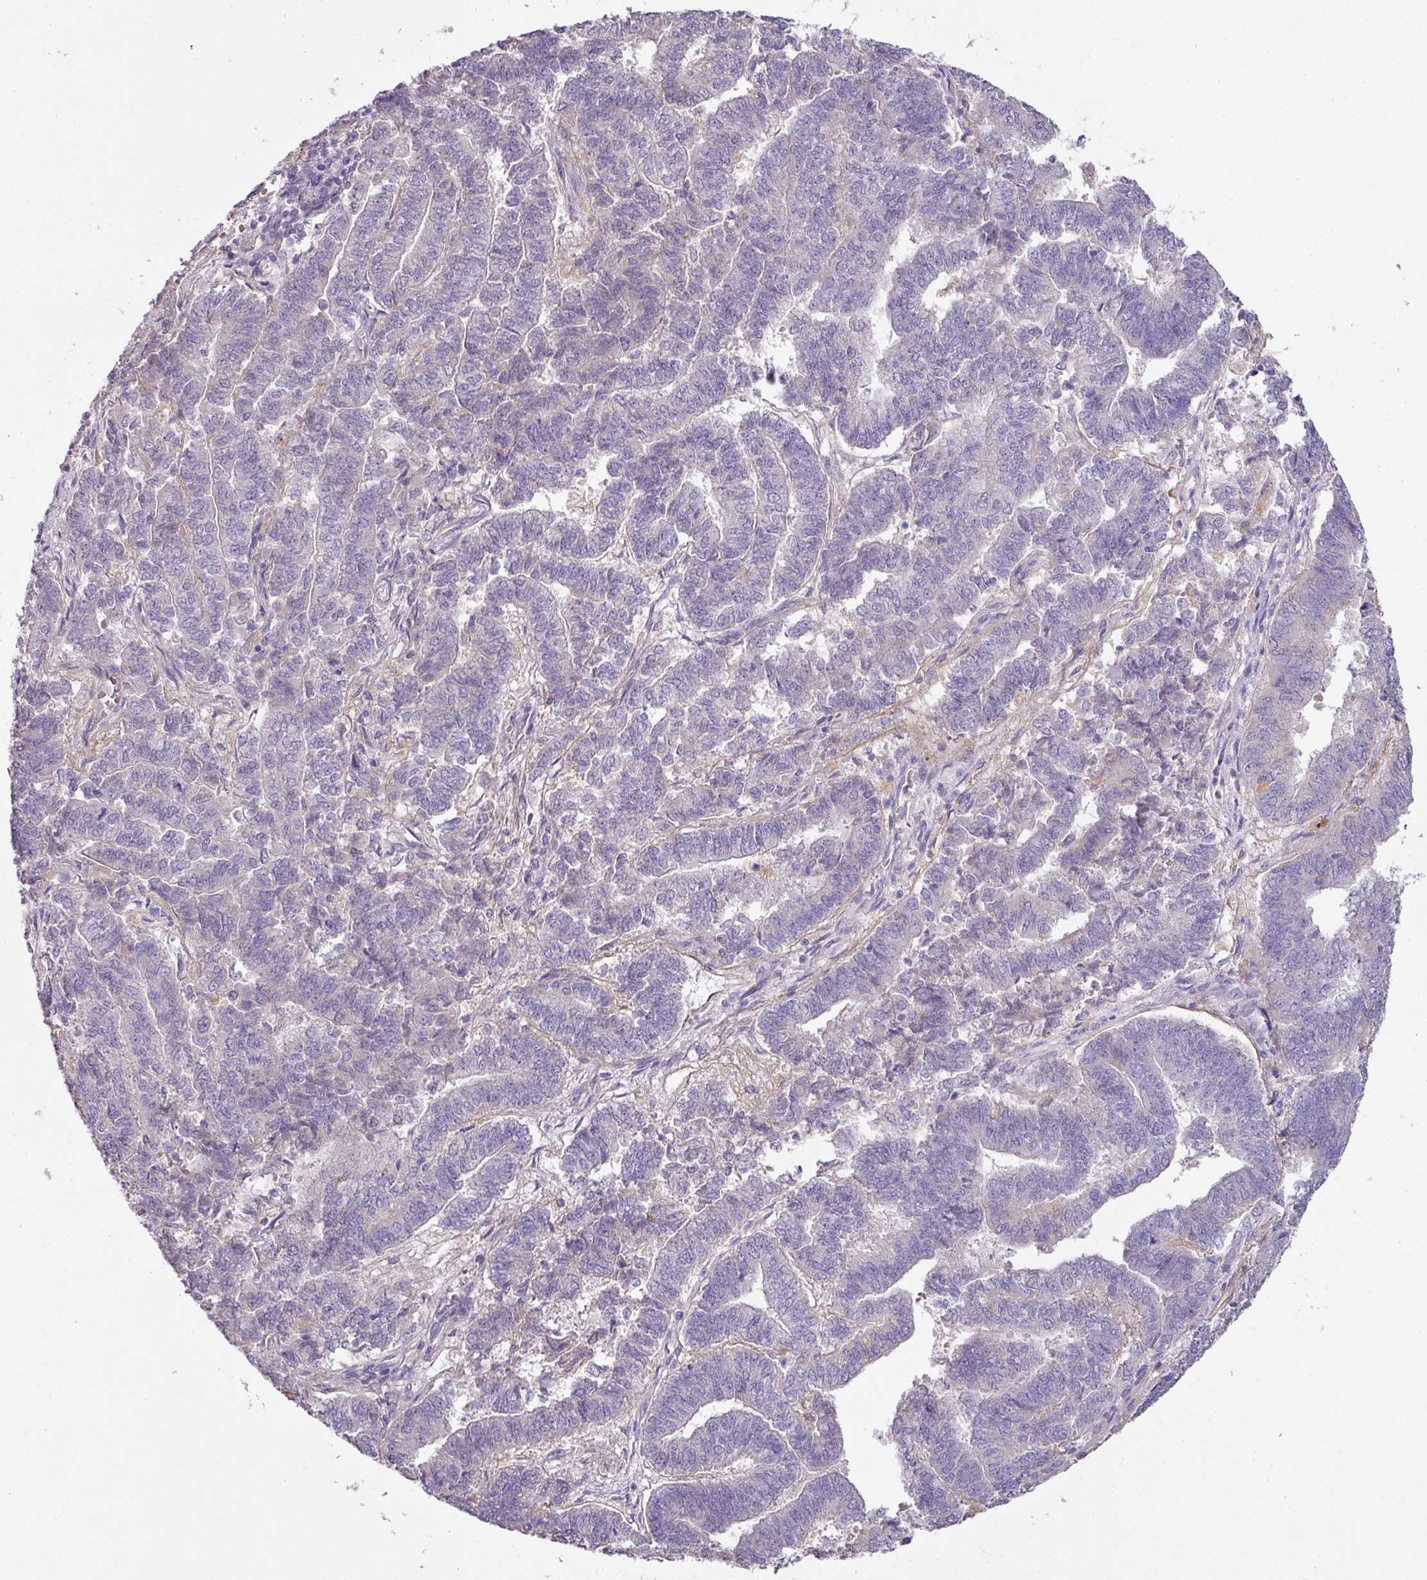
{"staining": {"intensity": "negative", "quantity": "none", "location": "none"}, "tissue": "endometrial cancer", "cell_type": "Tumor cells", "image_type": "cancer", "snomed": [{"axis": "morphology", "description": "Adenocarcinoma, NOS"}, {"axis": "topography", "description": "Endometrium"}], "caption": "IHC of human endometrial cancer (adenocarcinoma) shows no staining in tumor cells. The staining is performed using DAB (3,3'-diaminobenzidine) brown chromogen with nuclei counter-stained in using hematoxylin.", "gene": "ZNF266", "patient": {"sex": "female", "age": 72}}